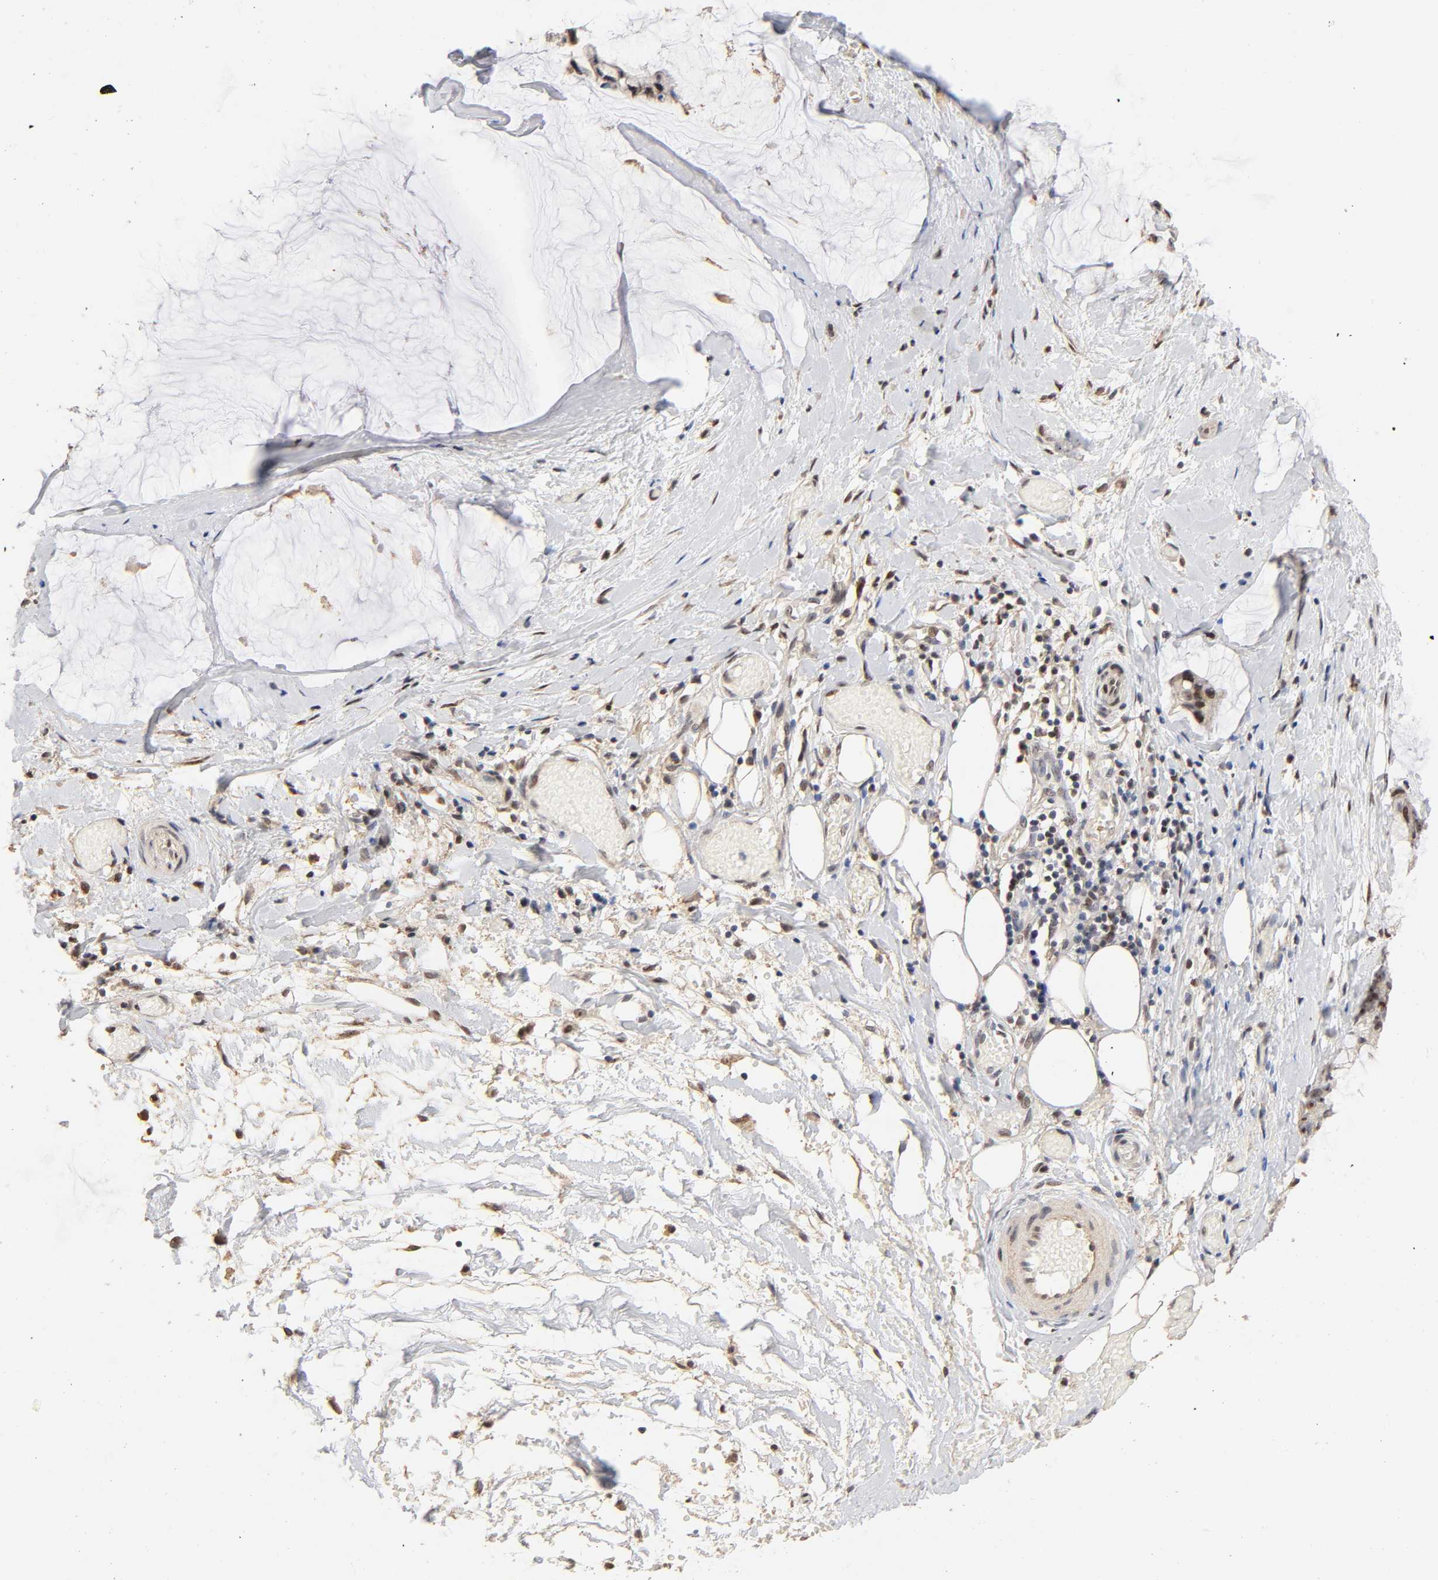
{"staining": {"intensity": "strong", "quantity": ">75%", "location": "nuclear"}, "tissue": "ovarian cancer", "cell_type": "Tumor cells", "image_type": "cancer", "snomed": [{"axis": "morphology", "description": "Cystadenocarcinoma, mucinous, NOS"}, {"axis": "topography", "description": "Ovary"}], "caption": "This image exhibits immunohistochemistry (IHC) staining of human ovarian cancer, with high strong nuclear positivity in approximately >75% of tumor cells.", "gene": "TP53RK", "patient": {"sex": "female", "age": 39}}